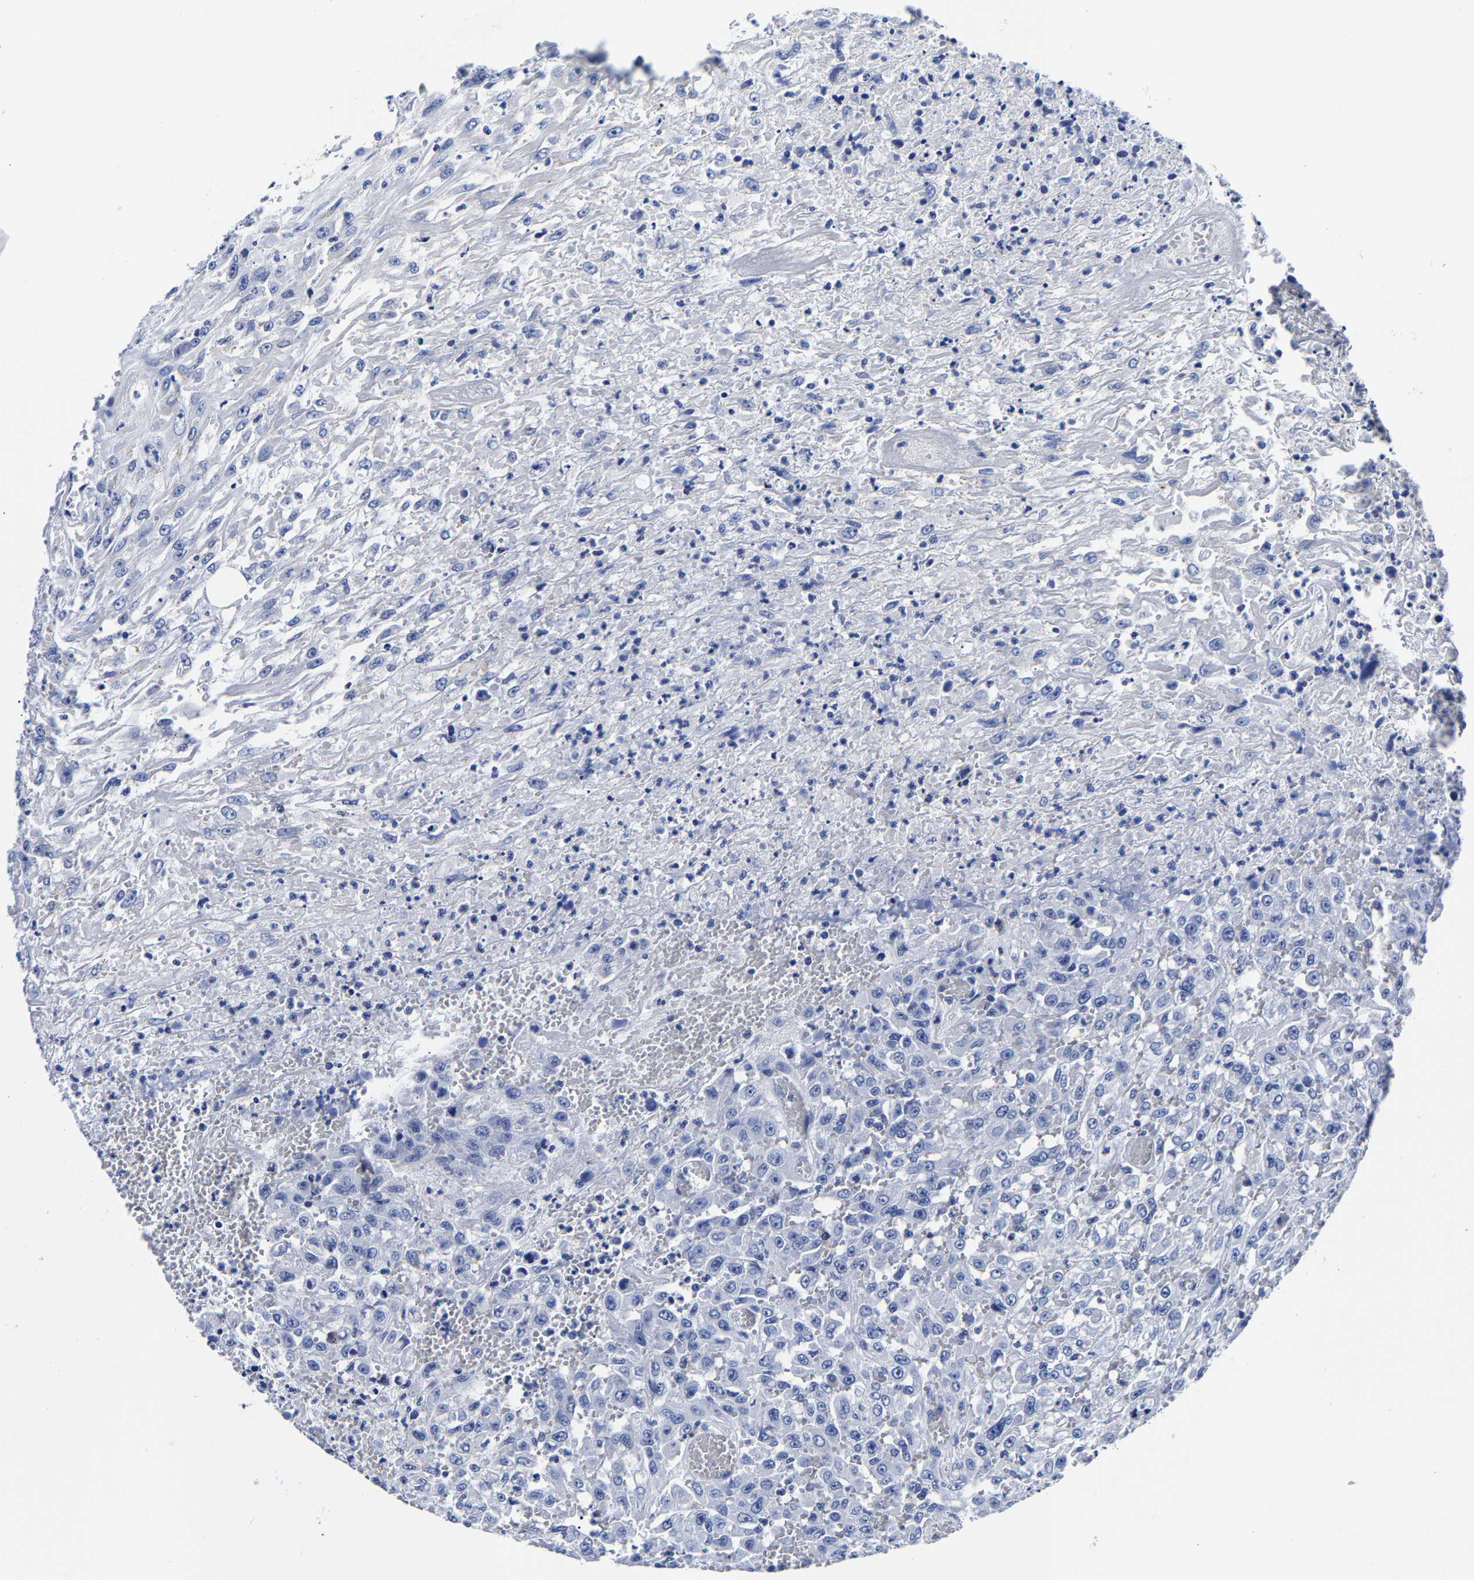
{"staining": {"intensity": "negative", "quantity": "none", "location": "none"}, "tissue": "urothelial cancer", "cell_type": "Tumor cells", "image_type": "cancer", "snomed": [{"axis": "morphology", "description": "Urothelial carcinoma, High grade"}, {"axis": "topography", "description": "Urinary bladder"}], "caption": "Photomicrograph shows no significant protein positivity in tumor cells of urothelial cancer. The staining is performed using DAB brown chromogen with nuclei counter-stained in using hematoxylin.", "gene": "CPA2", "patient": {"sex": "male", "age": 46}}